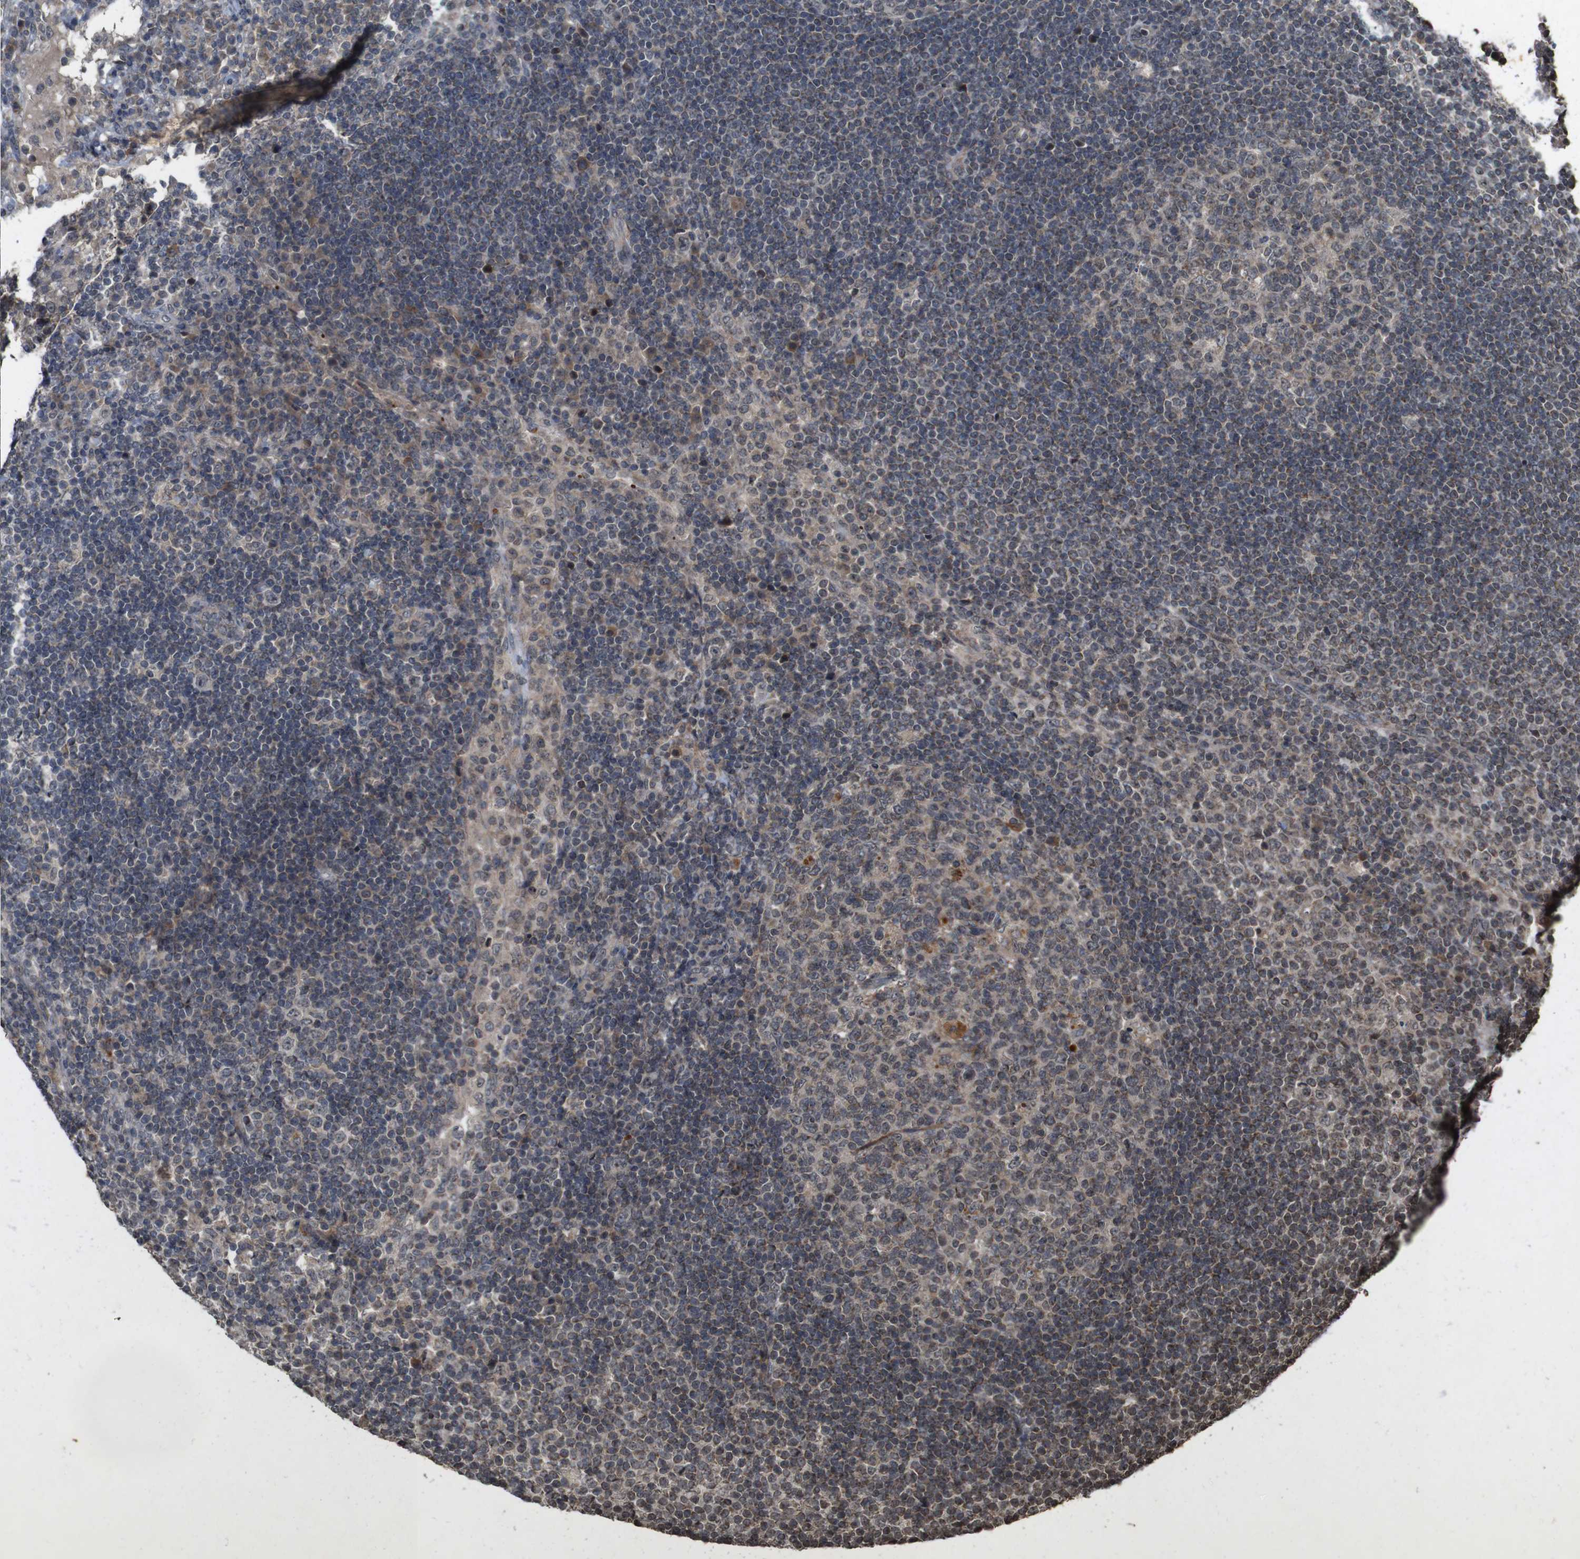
{"staining": {"intensity": "negative", "quantity": "none", "location": "none"}, "tissue": "lymph node", "cell_type": "Germinal center cells", "image_type": "normal", "snomed": [{"axis": "morphology", "description": "Normal tissue, NOS"}, {"axis": "topography", "description": "Lymph node"}], "caption": "There is no significant positivity in germinal center cells of lymph node. The staining is performed using DAB brown chromogen with nuclei counter-stained in using hematoxylin.", "gene": "SORL1", "patient": {"sex": "female", "age": 53}}